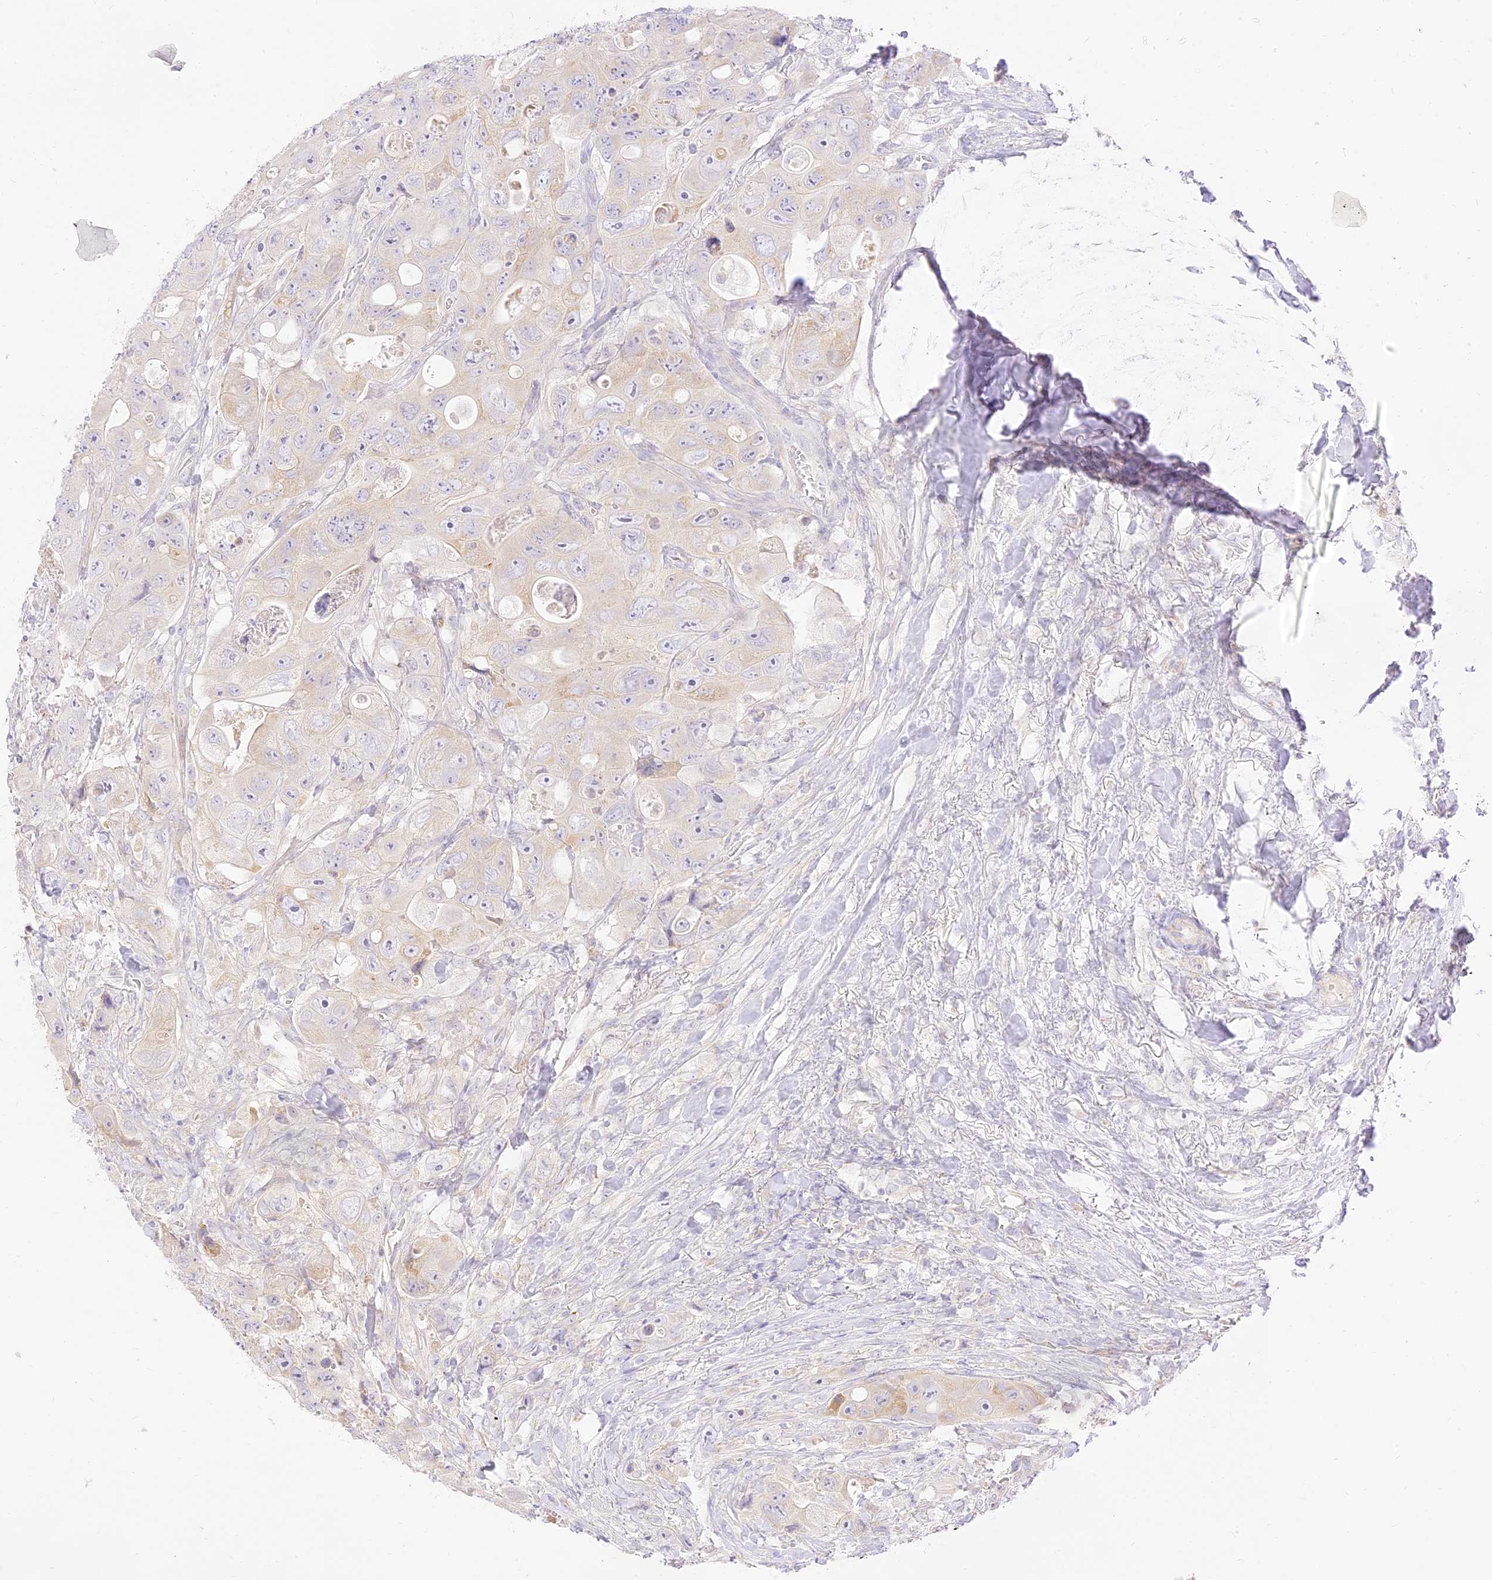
{"staining": {"intensity": "weak", "quantity": "<25%", "location": "cytoplasmic/membranous"}, "tissue": "colorectal cancer", "cell_type": "Tumor cells", "image_type": "cancer", "snomed": [{"axis": "morphology", "description": "Adenocarcinoma, NOS"}, {"axis": "topography", "description": "Colon"}], "caption": "DAB (3,3'-diaminobenzidine) immunohistochemical staining of human colorectal adenocarcinoma exhibits no significant expression in tumor cells. (Brightfield microscopy of DAB immunohistochemistry (IHC) at high magnification).", "gene": "LRRC15", "patient": {"sex": "female", "age": 46}}